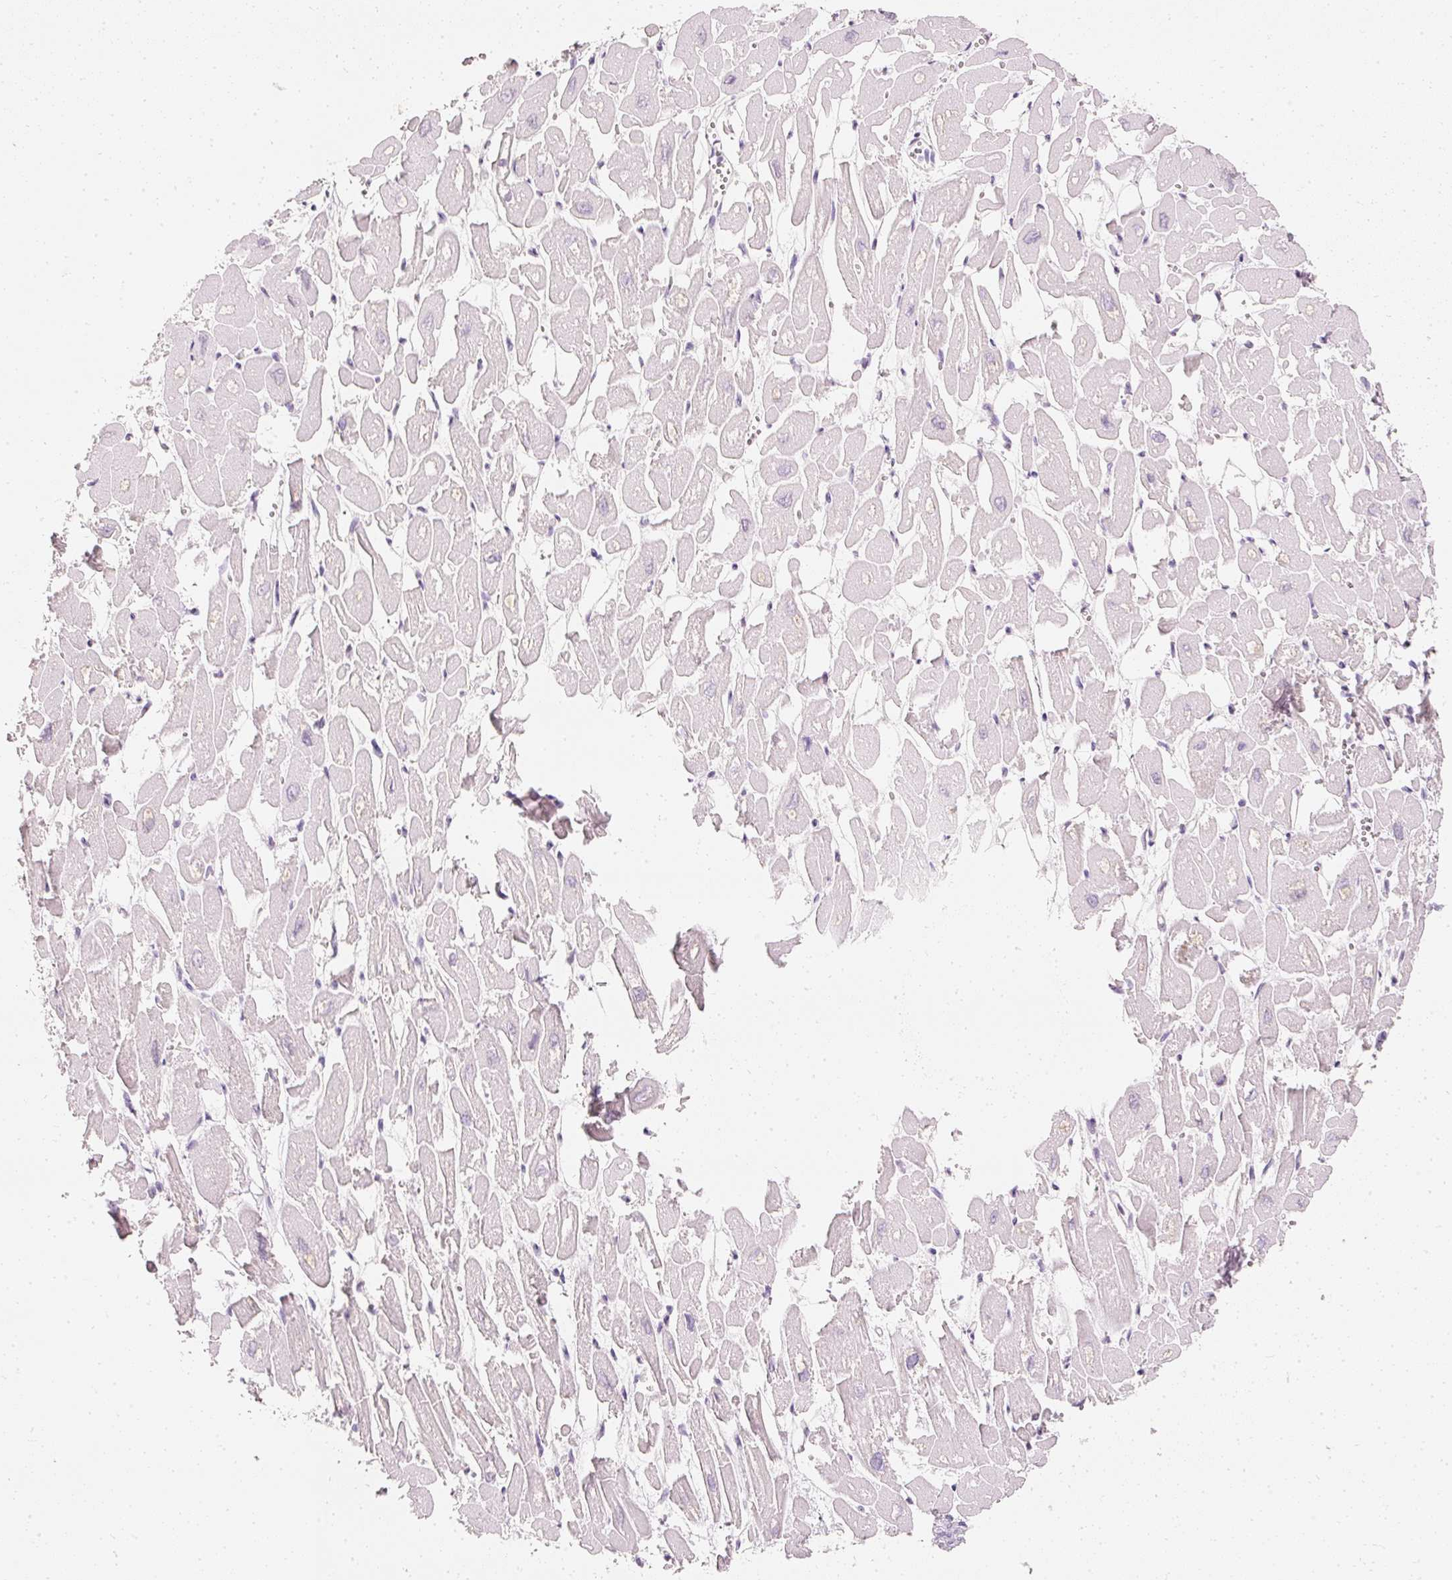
{"staining": {"intensity": "negative", "quantity": "none", "location": "none"}, "tissue": "heart muscle", "cell_type": "Cardiomyocytes", "image_type": "normal", "snomed": [{"axis": "morphology", "description": "Normal tissue, NOS"}, {"axis": "topography", "description": "Heart"}], "caption": "Immunohistochemistry photomicrograph of normal heart muscle: heart muscle stained with DAB reveals no significant protein positivity in cardiomyocytes. The staining is performed using DAB (3,3'-diaminobenzidine) brown chromogen with nuclei counter-stained in using hematoxylin.", "gene": "ELAVL3", "patient": {"sex": "male", "age": 54}}